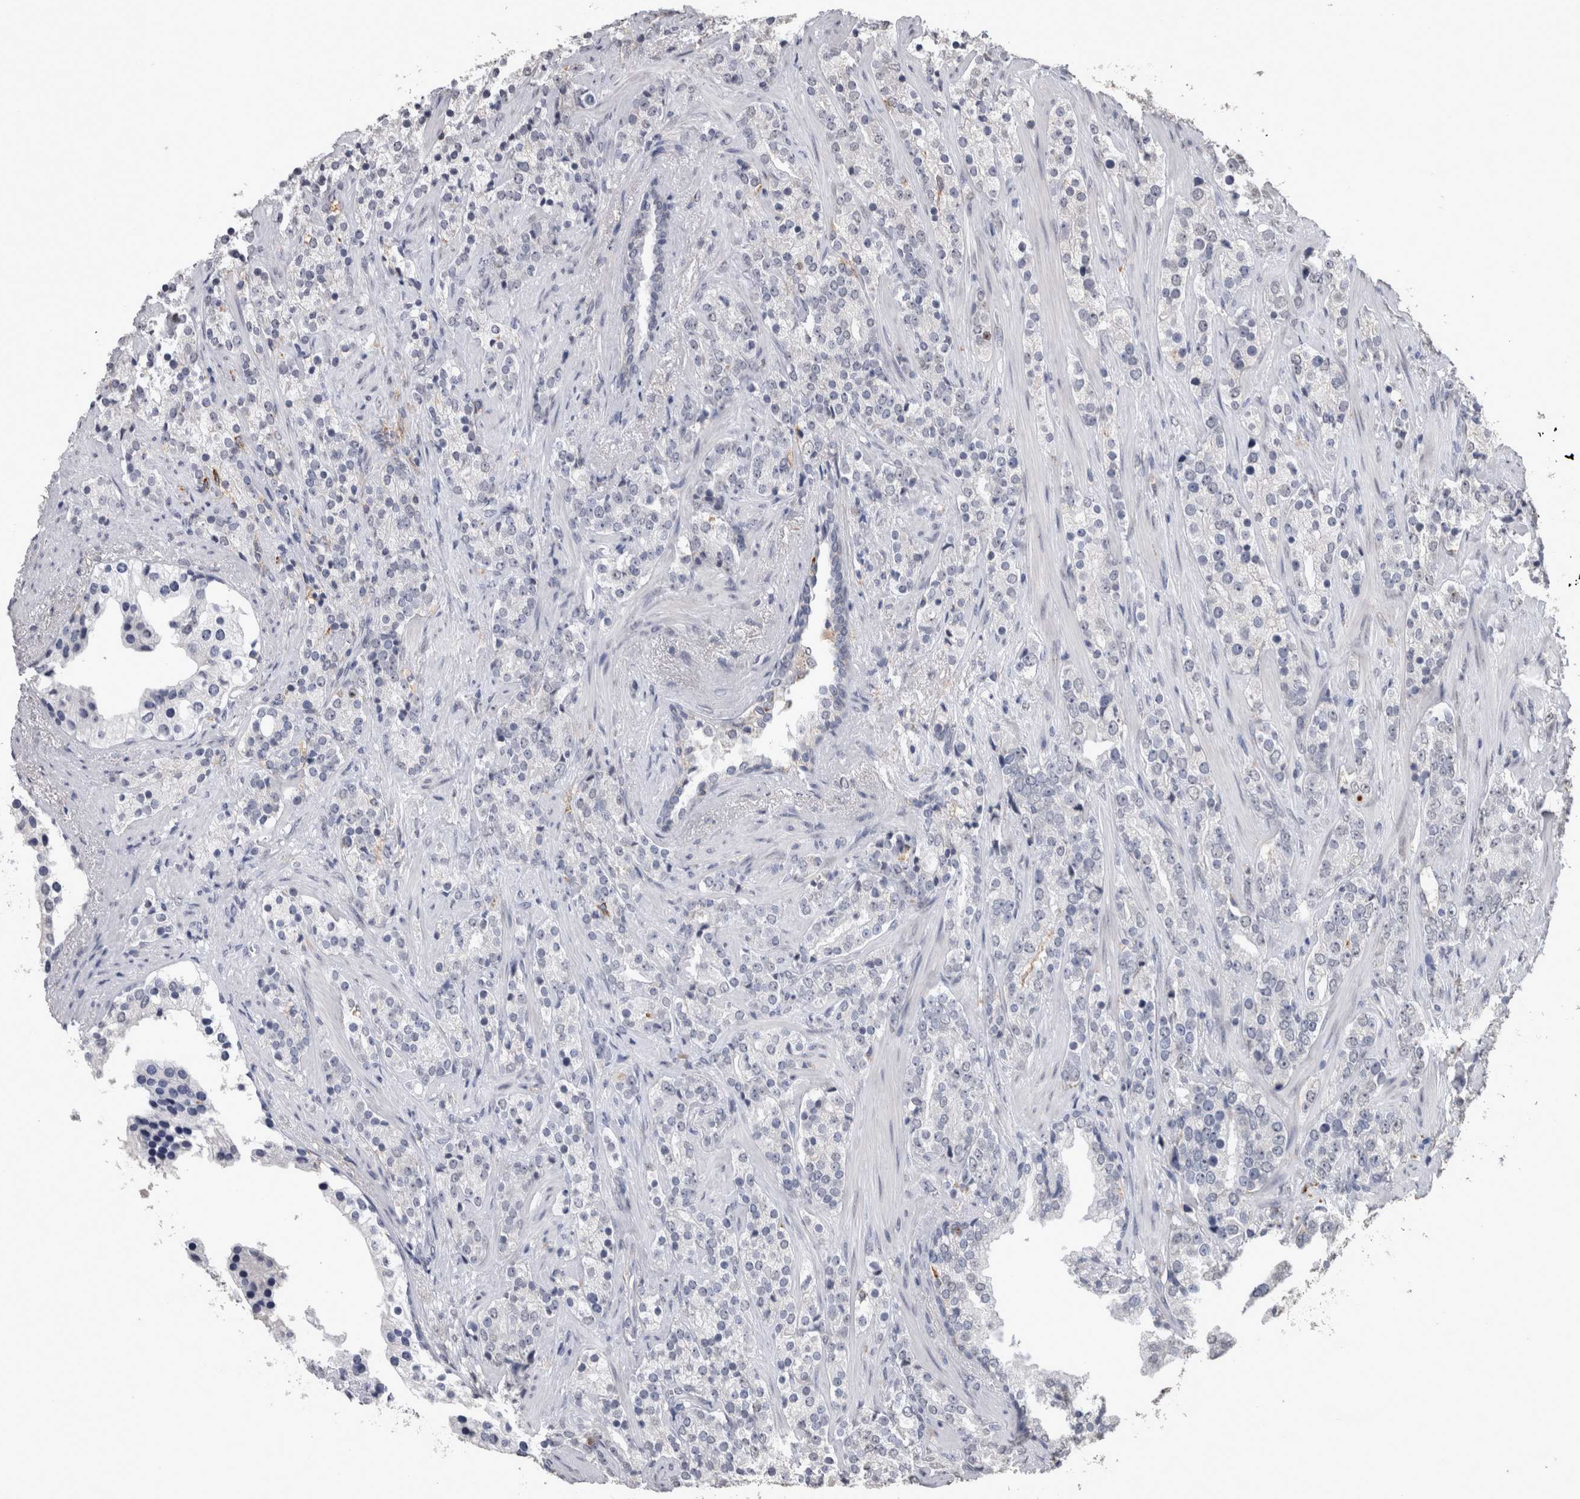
{"staining": {"intensity": "negative", "quantity": "none", "location": "none"}, "tissue": "prostate cancer", "cell_type": "Tumor cells", "image_type": "cancer", "snomed": [{"axis": "morphology", "description": "Adenocarcinoma, High grade"}, {"axis": "topography", "description": "Prostate"}], "caption": "Human adenocarcinoma (high-grade) (prostate) stained for a protein using immunohistochemistry exhibits no positivity in tumor cells.", "gene": "PAX5", "patient": {"sex": "male", "age": 71}}